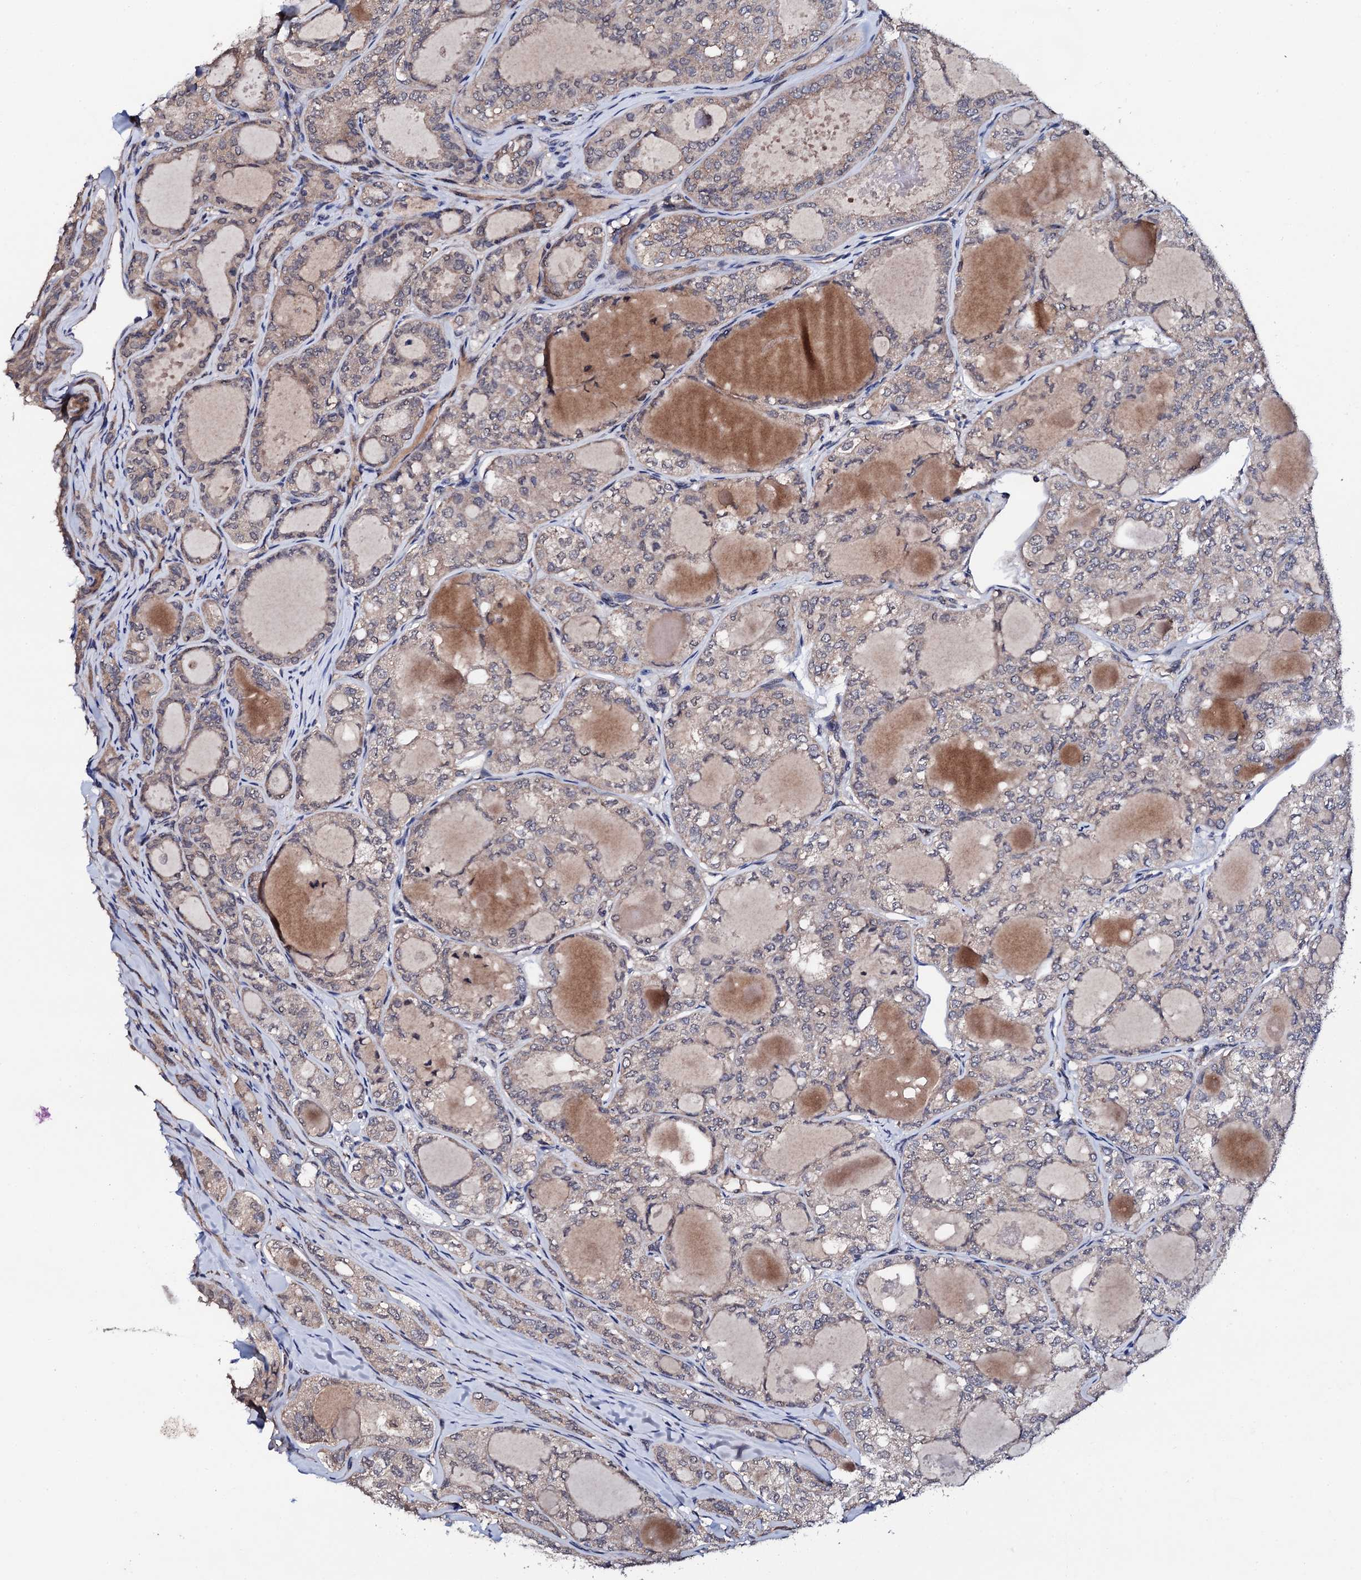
{"staining": {"intensity": "weak", "quantity": "25%-75%", "location": "cytoplasmic/membranous"}, "tissue": "thyroid cancer", "cell_type": "Tumor cells", "image_type": "cancer", "snomed": [{"axis": "morphology", "description": "Follicular adenoma carcinoma, NOS"}, {"axis": "topography", "description": "Thyroid gland"}], "caption": "Protein expression analysis of follicular adenoma carcinoma (thyroid) reveals weak cytoplasmic/membranous staining in approximately 25%-75% of tumor cells.", "gene": "IP6K1", "patient": {"sex": "male", "age": 75}}